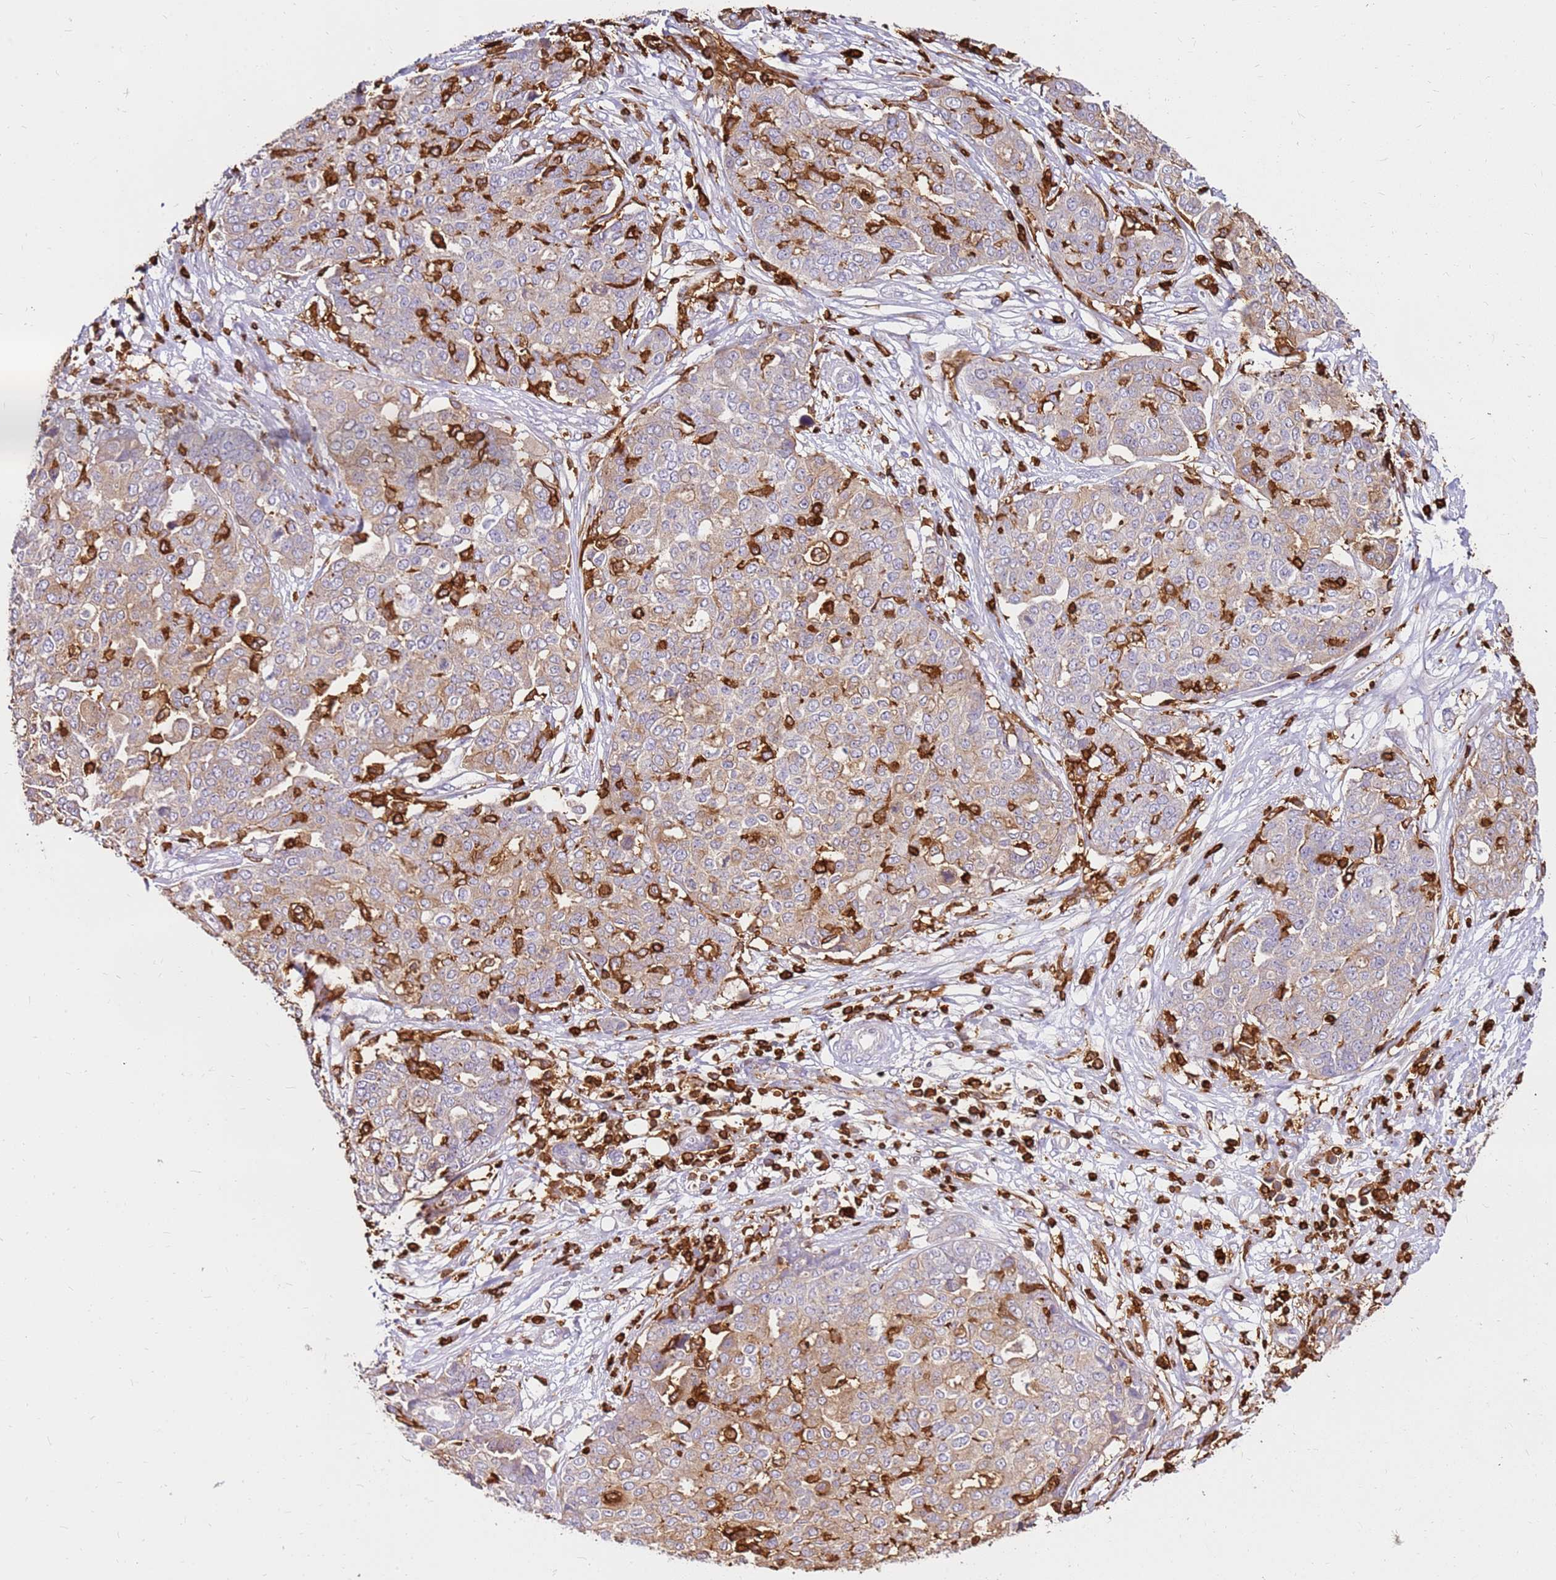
{"staining": {"intensity": "weak", "quantity": ">75%", "location": "cytoplasmic/membranous"}, "tissue": "ovarian cancer", "cell_type": "Tumor cells", "image_type": "cancer", "snomed": [{"axis": "morphology", "description": "Cystadenocarcinoma, serous, NOS"}, {"axis": "topography", "description": "Soft tissue"}, {"axis": "topography", "description": "Ovary"}], "caption": "This photomicrograph reveals serous cystadenocarcinoma (ovarian) stained with immunohistochemistry (IHC) to label a protein in brown. The cytoplasmic/membranous of tumor cells show weak positivity for the protein. Nuclei are counter-stained blue.", "gene": "CORO1A", "patient": {"sex": "female", "age": 57}}